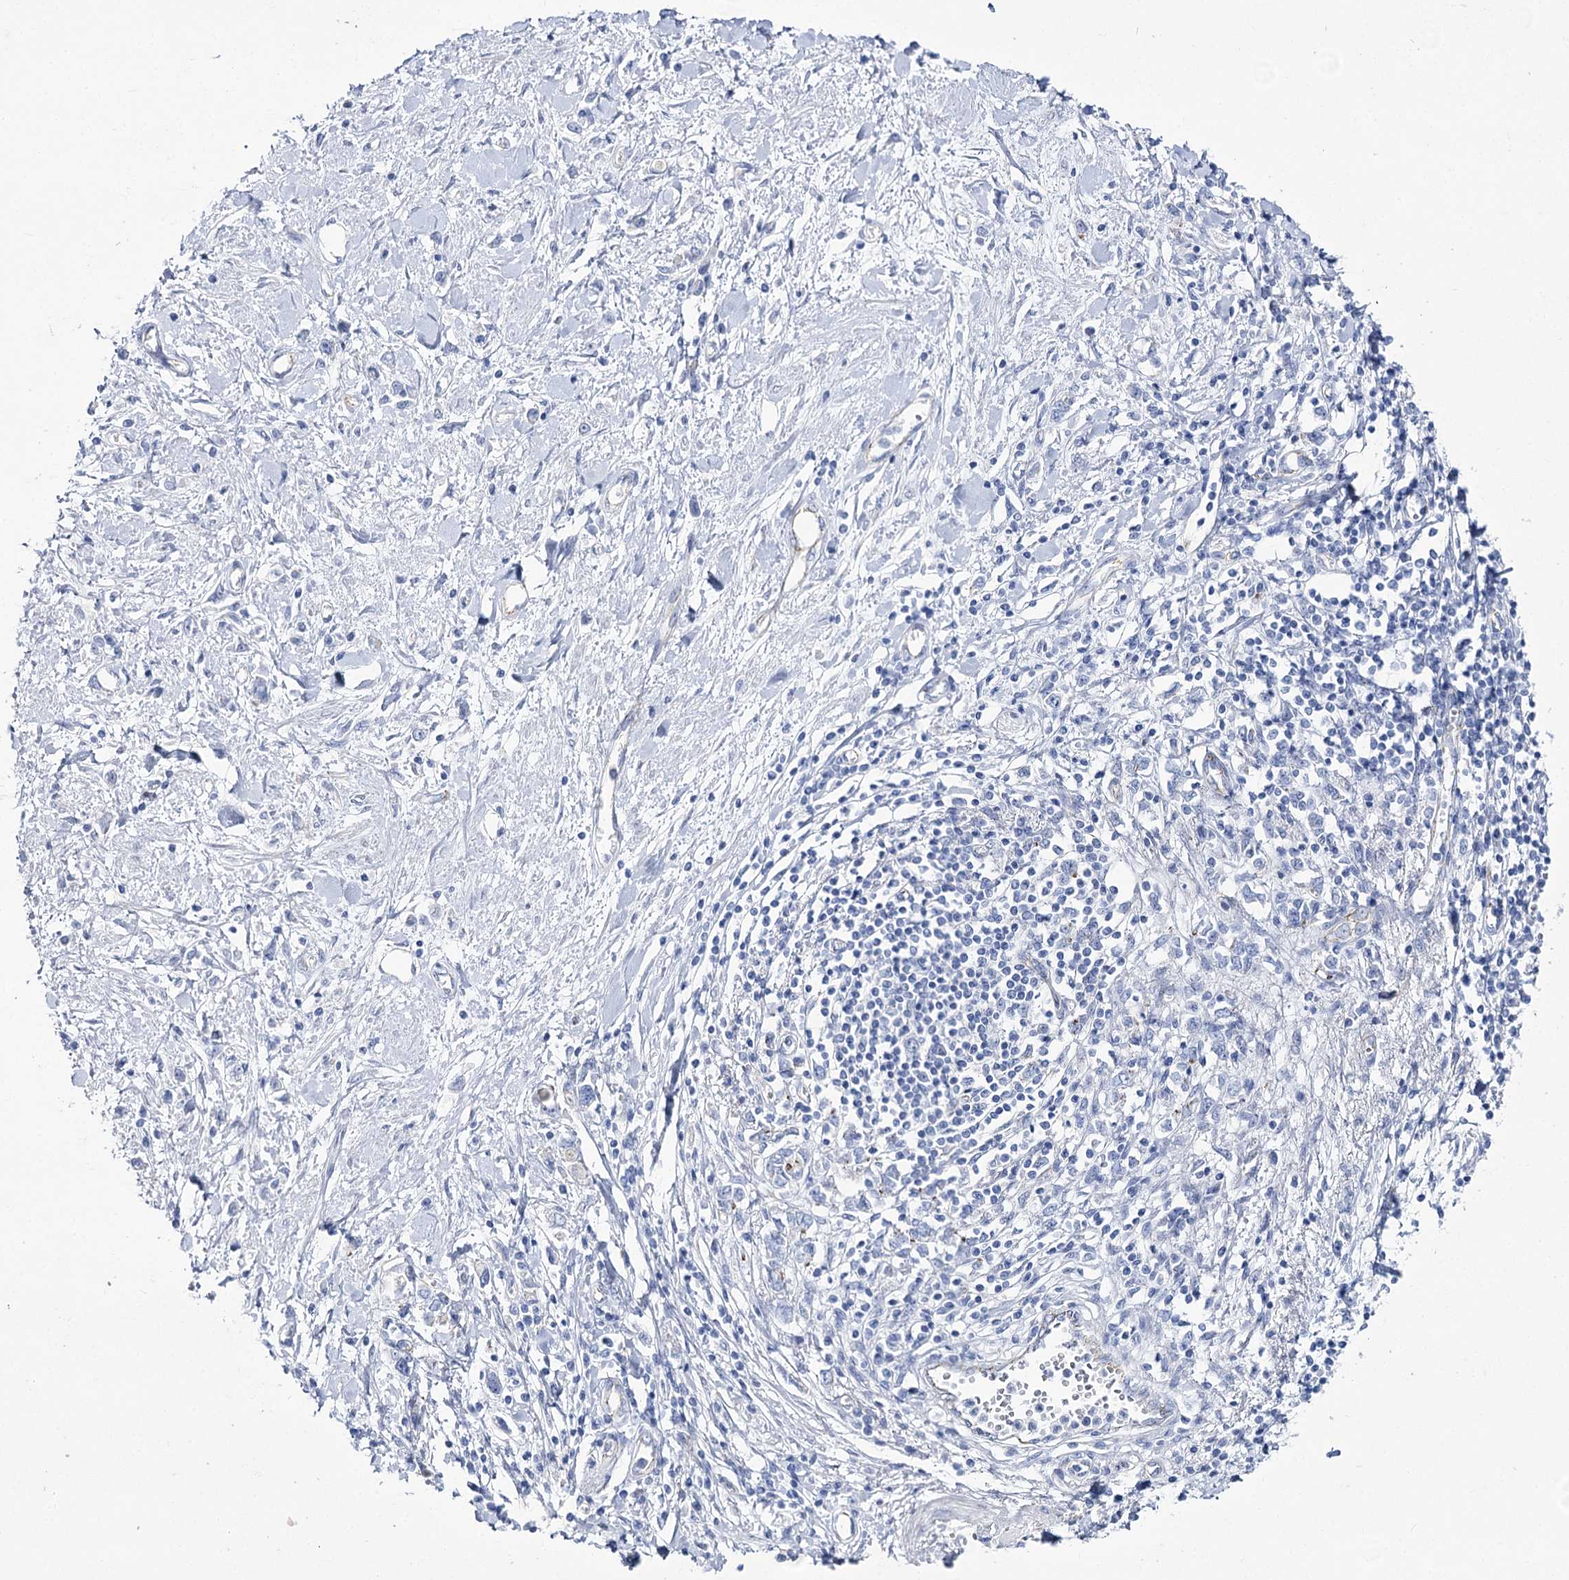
{"staining": {"intensity": "negative", "quantity": "none", "location": "none"}, "tissue": "stomach cancer", "cell_type": "Tumor cells", "image_type": "cancer", "snomed": [{"axis": "morphology", "description": "Adenocarcinoma, NOS"}, {"axis": "topography", "description": "Stomach"}], "caption": "There is no significant expression in tumor cells of stomach cancer (adenocarcinoma).", "gene": "NRAP", "patient": {"sex": "female", "age": 76}}